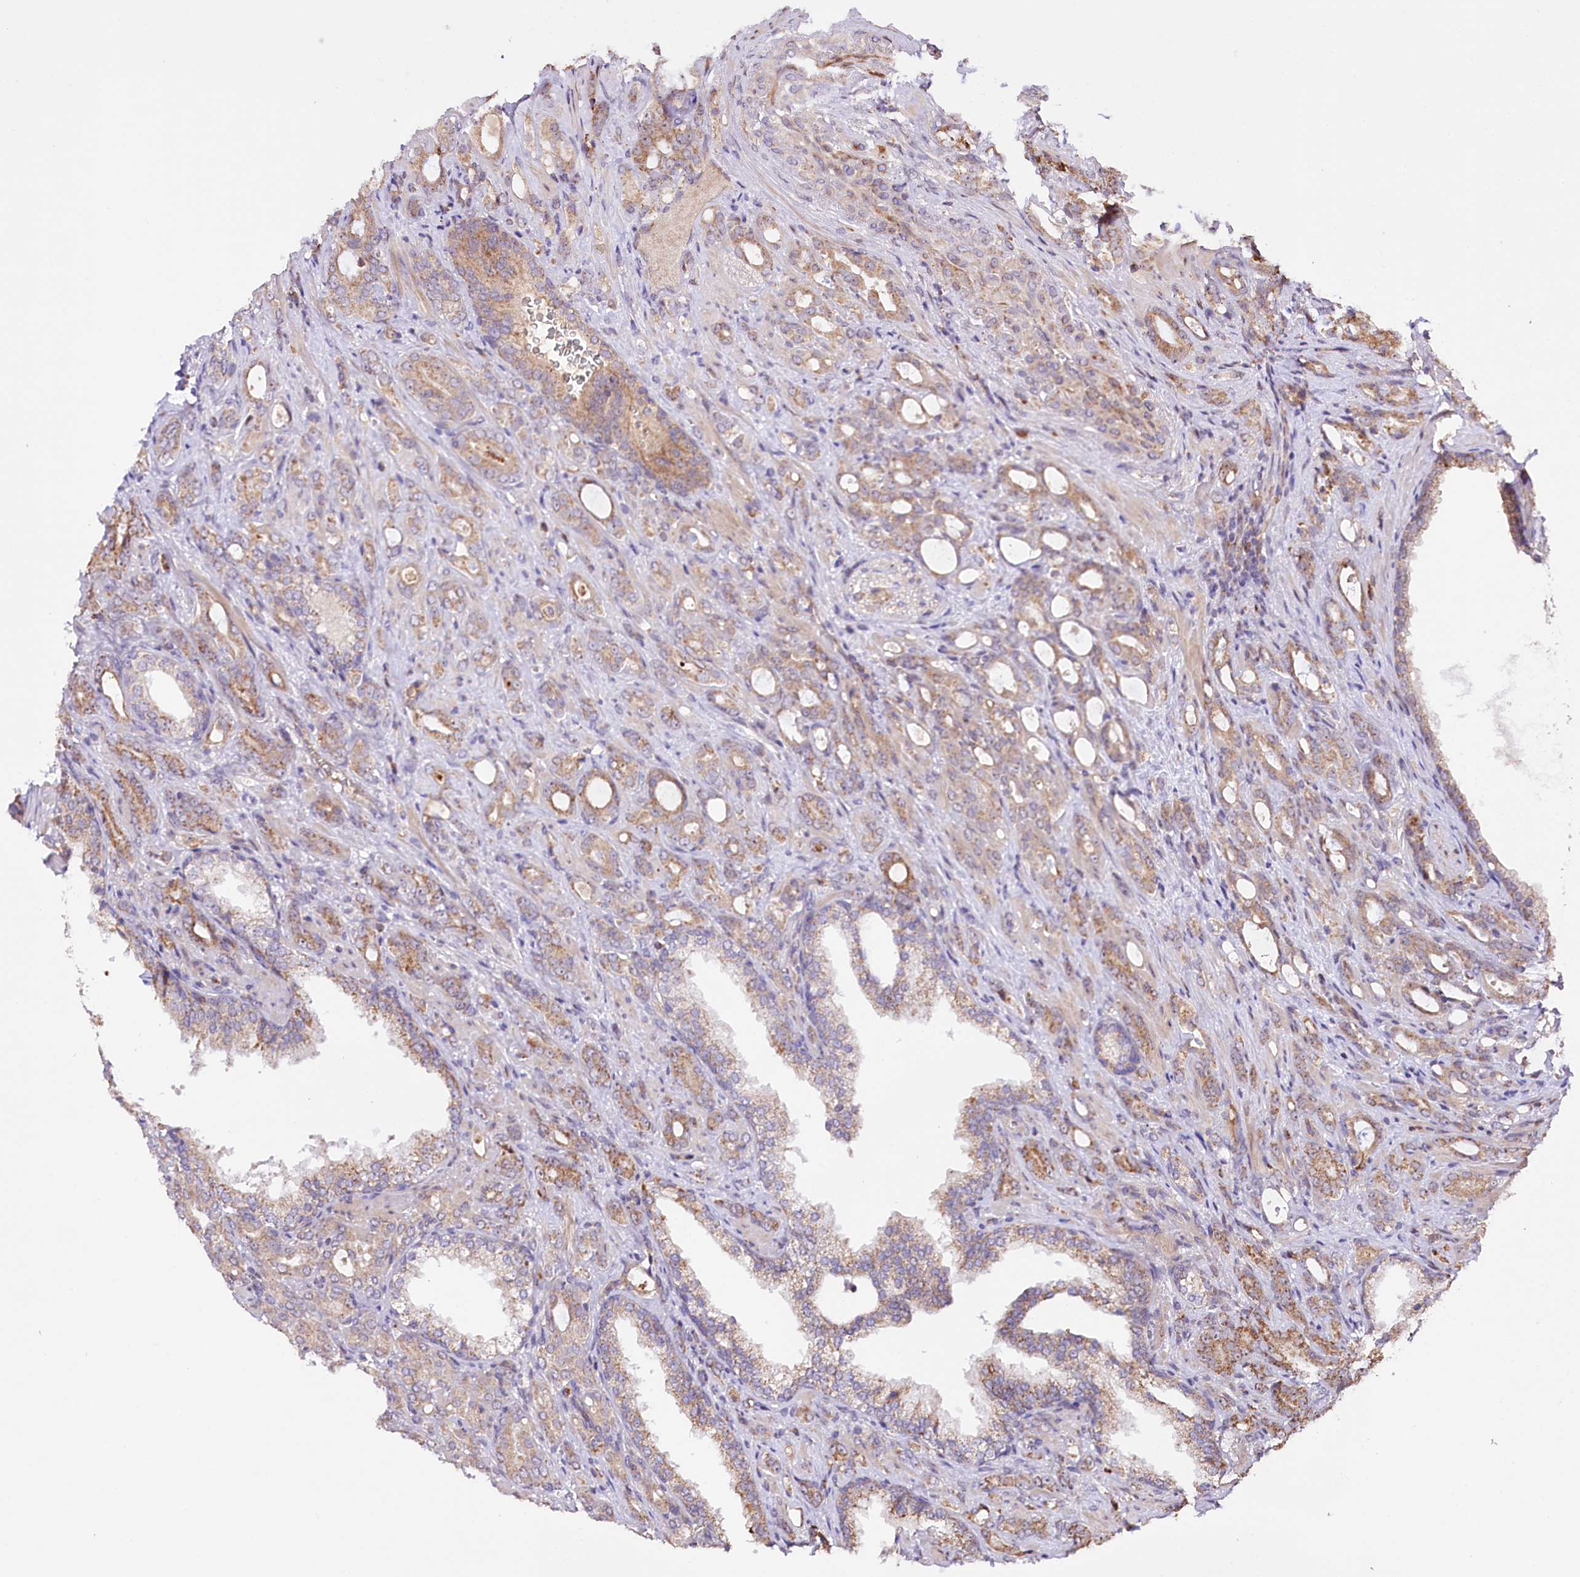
{"staining": {"intensity": "moderate", "quantity": "25%-75%", "location": "cytoplasmic/membranous"}, "tissue": "prostate cancer", "cell_type": "Tumor cells", "image_type": "cancer", "snomed": [{"axis": "morphology", "description": "Adenocarcinoma, High grade"}, {"axis": "topography", "description": "Prostate"}], "caption": "This histopathology image shows prostate adenocarcinoma (high-grade) stained with immunohistochemistry (IHC) to label a protein in brown. The cytoplasmic/membranous of tumor cells show moderate positivity for the protein. Nuclei are counter-stained blue.", "gene": "ST7", "patient": {"sex": "male", "age": 72}}